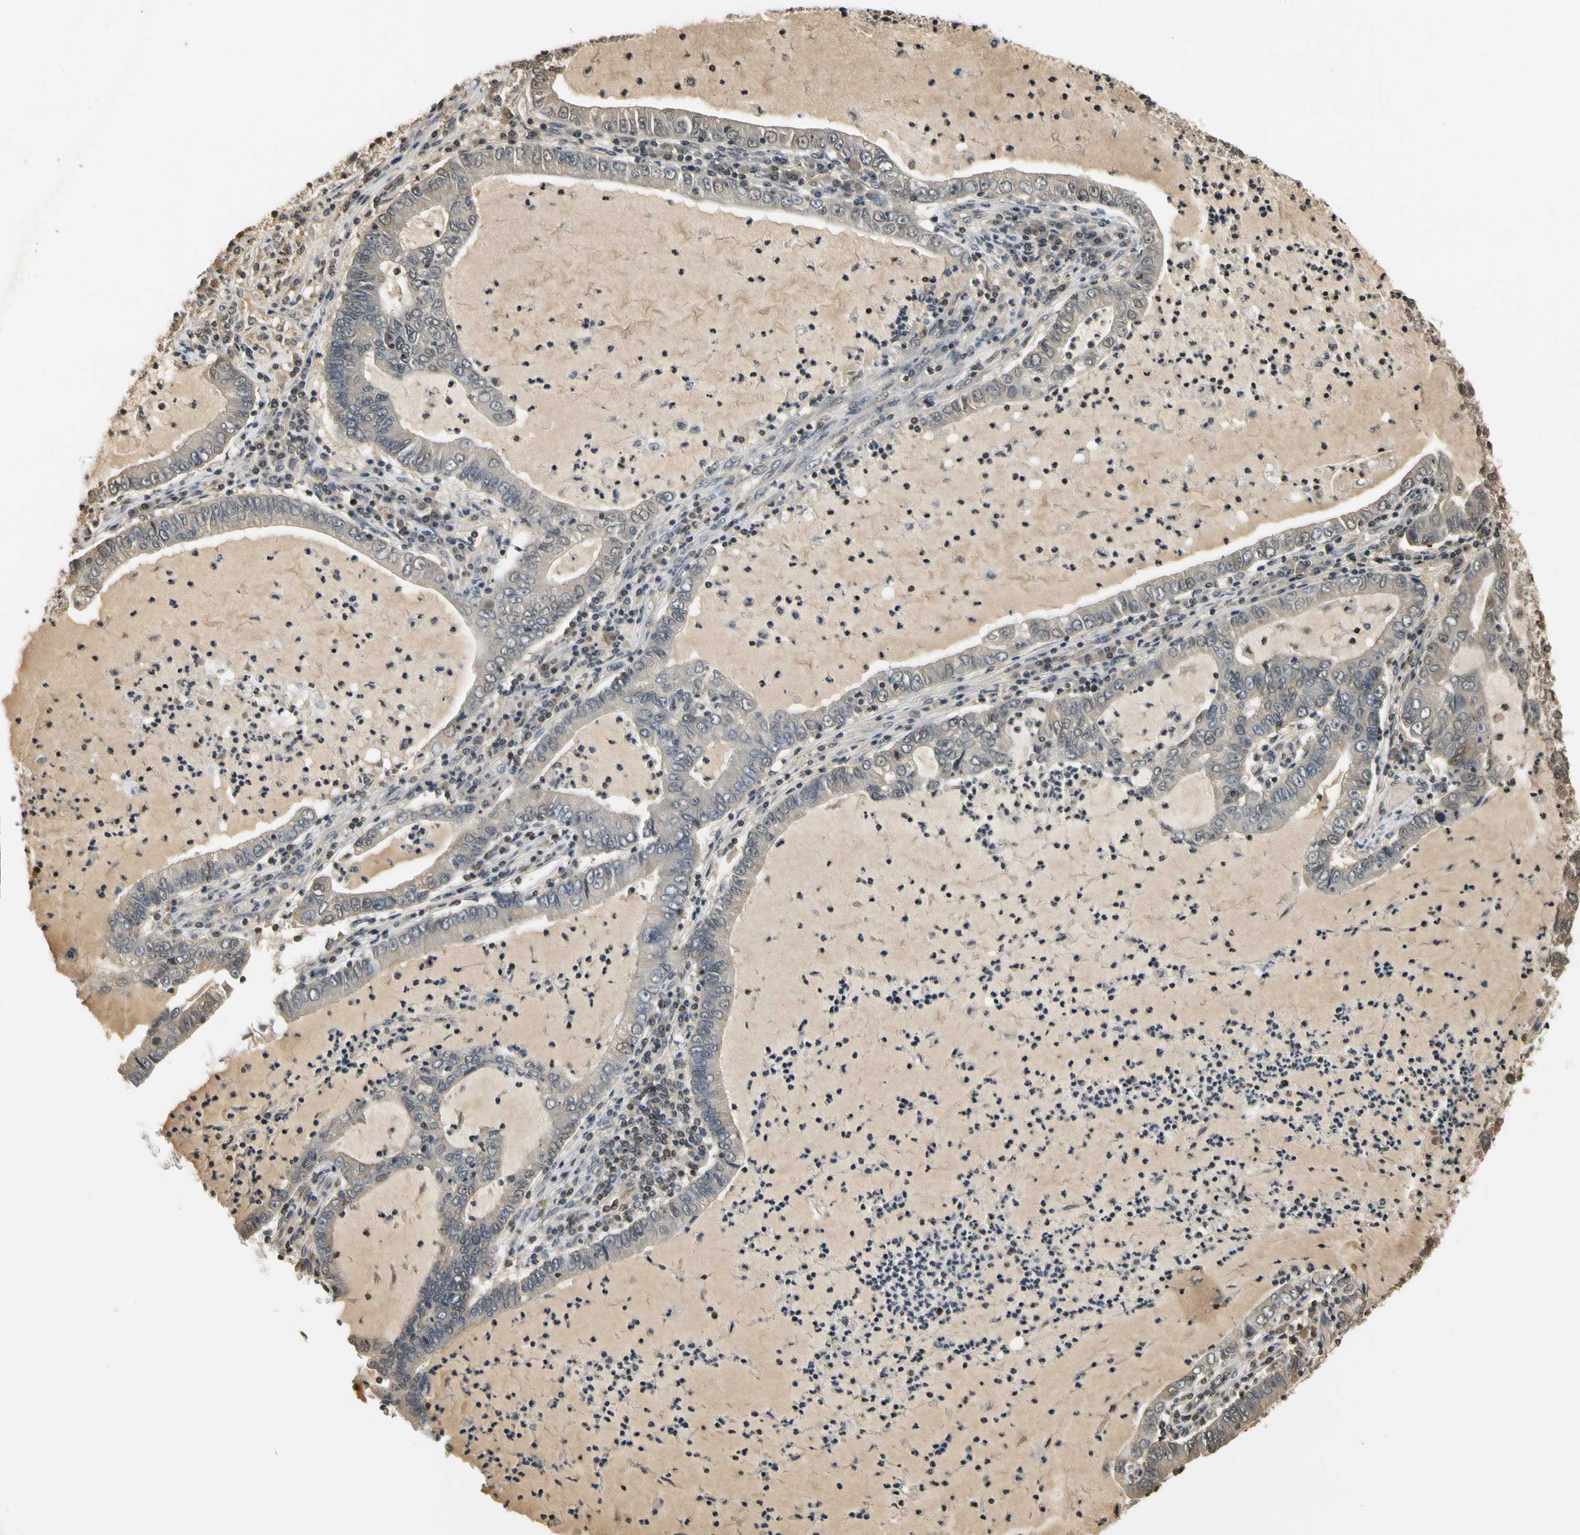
{"staining": {"intensity": "weak", "quantity": ">75%", "location": "cytoplasmic/membranous"}, "tissue": "lung cancer", "cell_type": "Tumor cells", "image_type": "cancer", "snomed": [{"axis": "morphology", "description": "Adenocarcinoma, NOS"}, {"axis": "topography", "description": "Lung"}], "caption": "Protein expression analysis of human lung adenocarcinoma reveals weak cytoplasmic/membranous staining in about >75% of tumor cells.", "gene": "SOD1", "patient": {"sex": "female", "age": 51}}